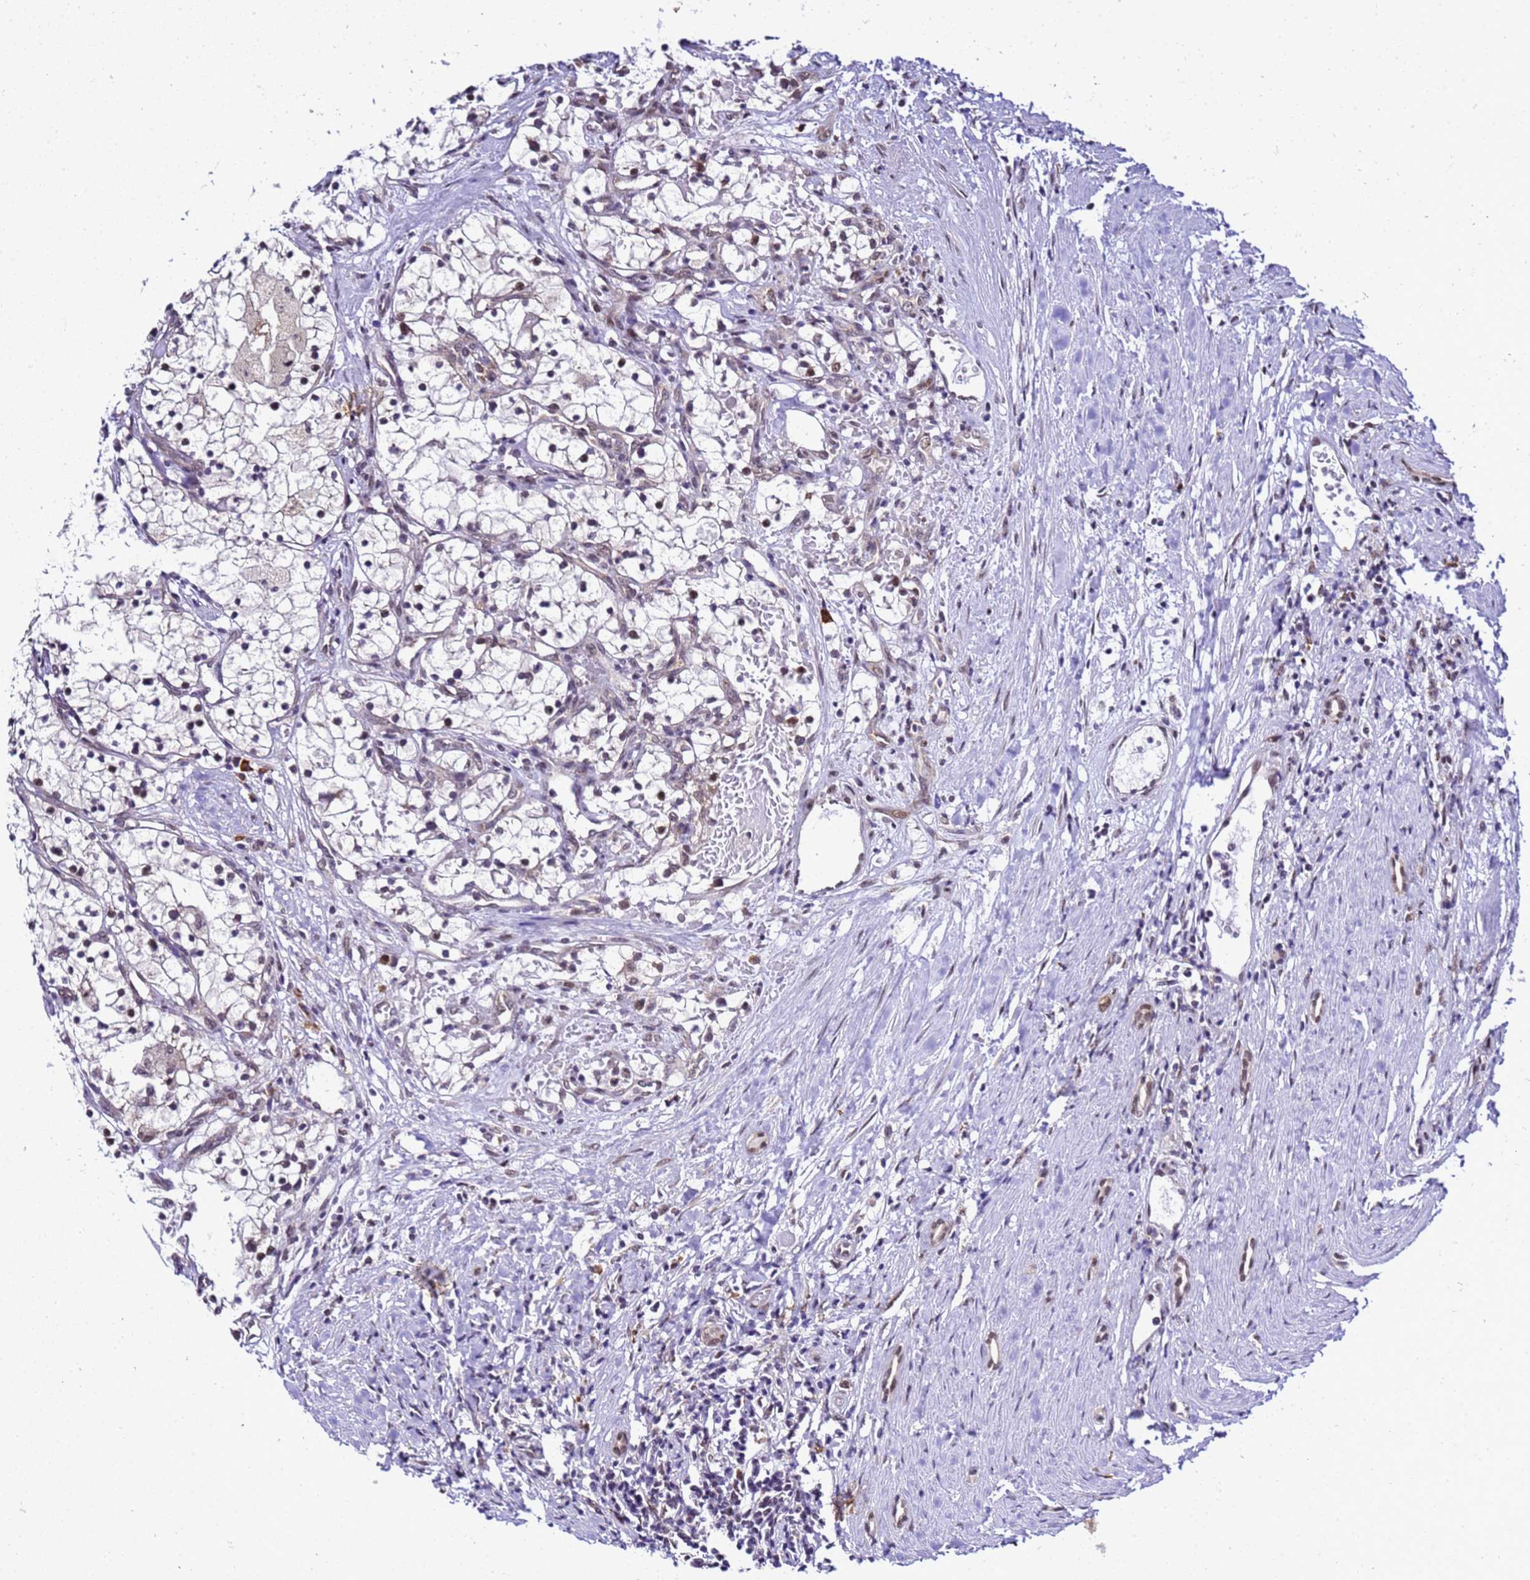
{"staining": {"intensity": "negative", "quantity": "none", "location": "none"}, "tissue": "renal cancer", "cell_type": "Tumor cells", "image_type": "cancer", "snomed": [{"axis": "morphology", "description": "Normal tissue, NOS"}, {"axis": "morphology", "description": "Adenocarcinoma, NOS"}, {"axis": "topography", "description": "Kidney"}], "caption": "The immunohistochemistry (IHC) histopathology image has no significant positivity in tumor cells of renal cancer (adenocarcinoma) tissue.", "gene": "SMN1", "patient": {"sex": "male", "age": 68}}